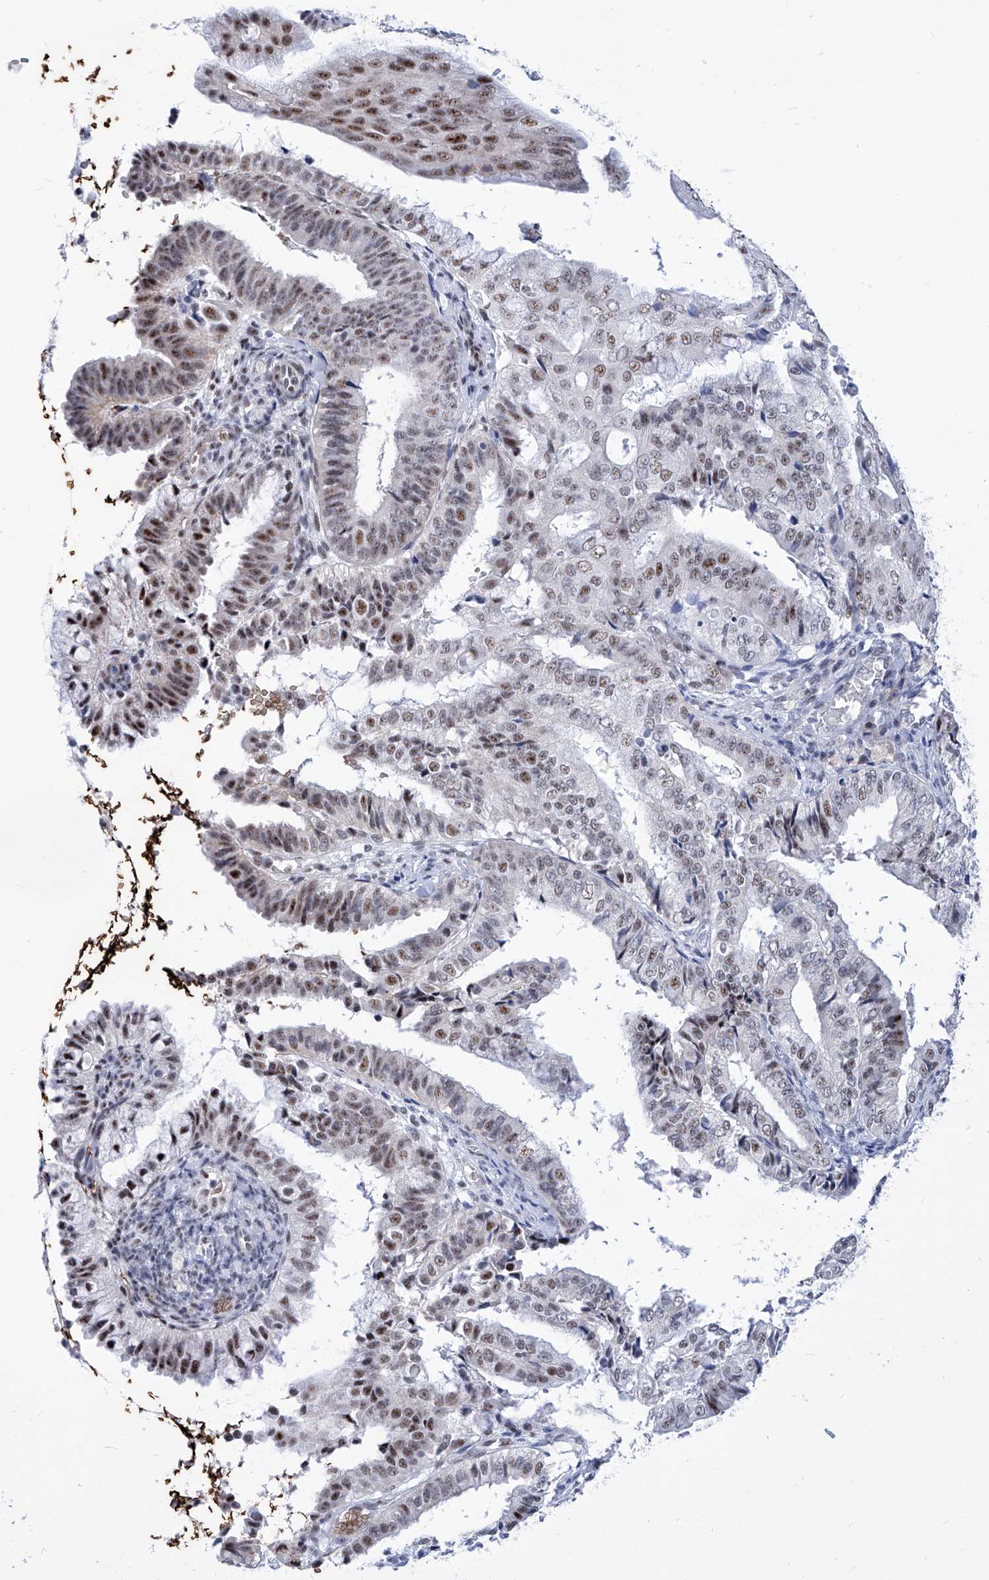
{"staining": {"intensity": "moderate", "quantity": "25%-75%", "location": "nuclear"}, "tissue": "endometrial cancer", "cell_type": "Tumor cells", "image_type": "cancer", "snomed": [{"axis": "morphology", "description": "Adenocarcinoma, NOS"}, {"axis": "topography", "description": "Endometrium"}], "caption": "A photomicrograph of endometrial adenocarcinoma stained for a protein shows moderate nuclear brown staining in tumor cells.", "gene": "SART1", "patient": {"sex": "female", "age": 63}}